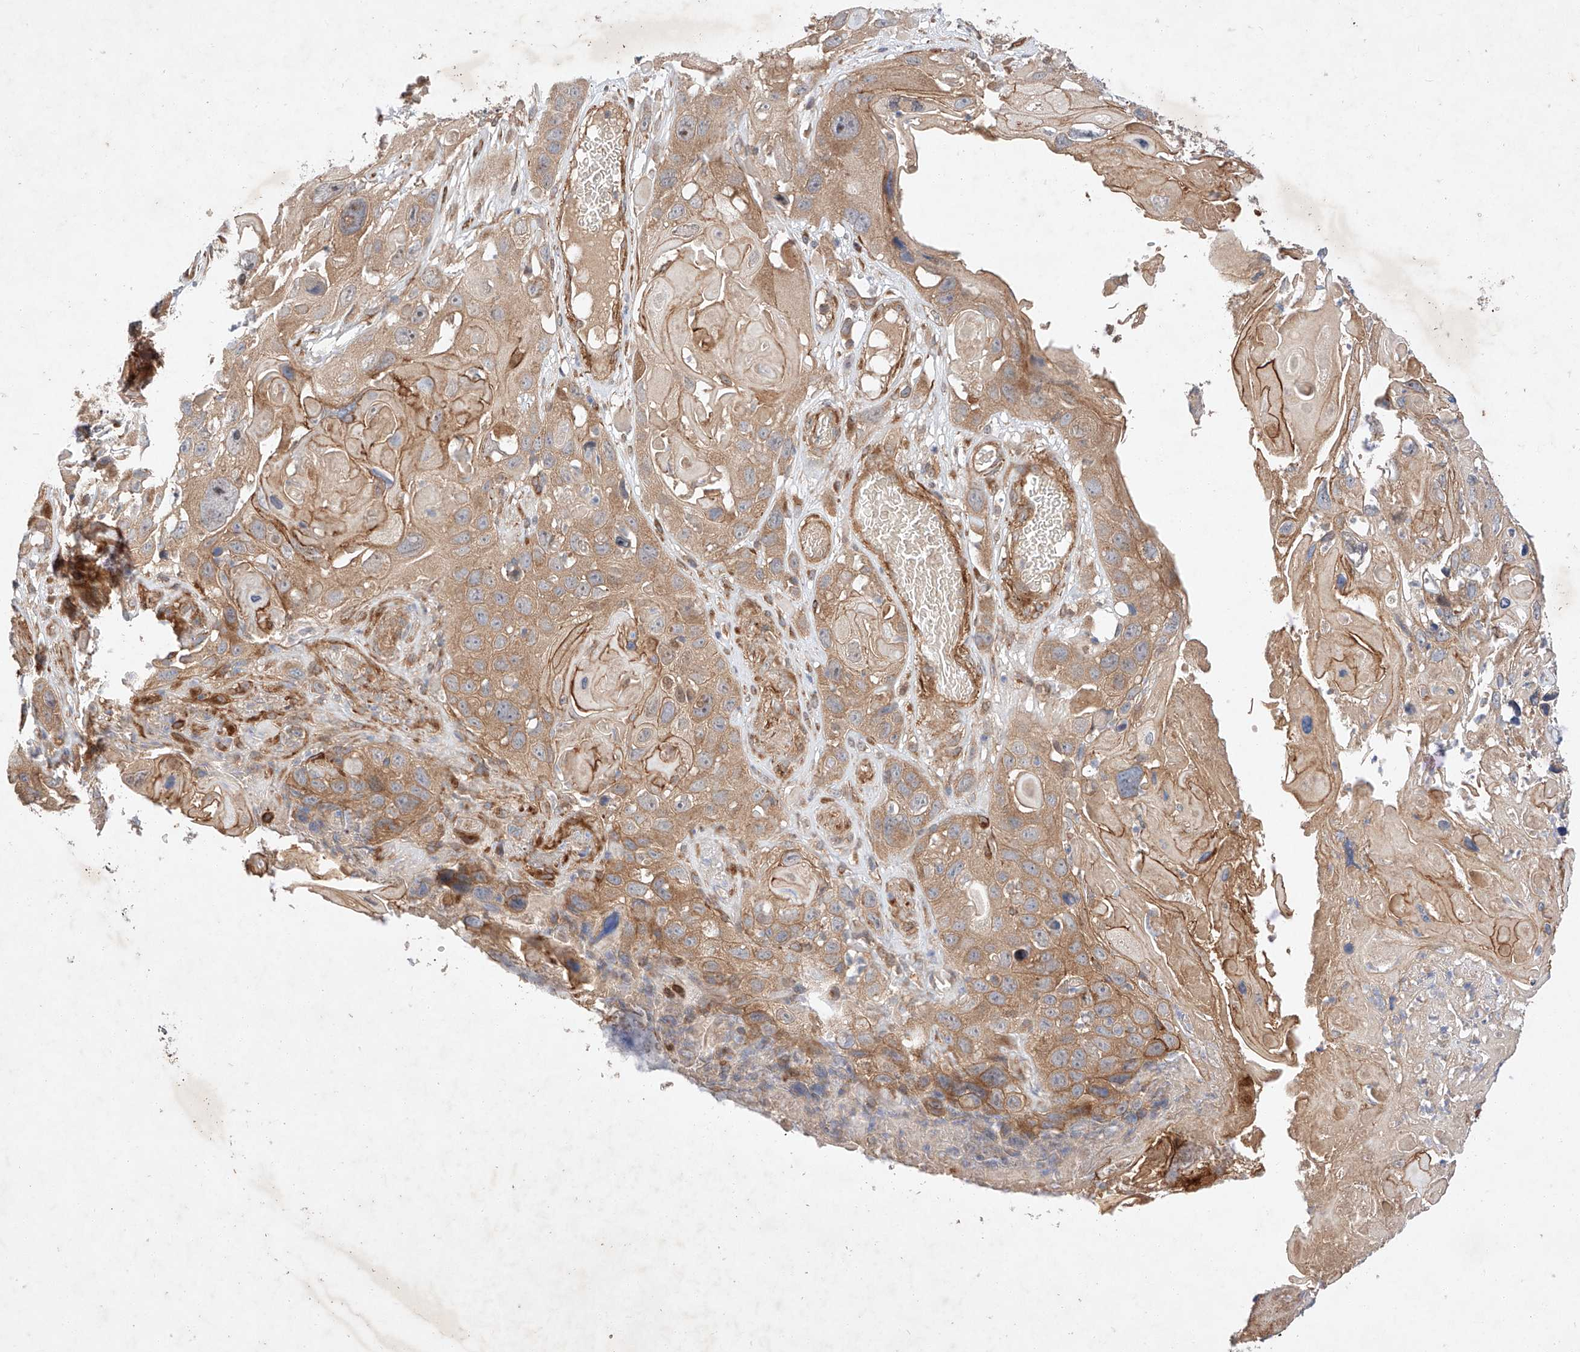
{"staining": {"intensity": "moderate", "quantity": ">75%", "location": "cytoplasmic/membranous"}, "tissue": "skin cancer", "cell_type": "Tumor cells", "image_type": "cancer", "snomed": [{"axis": "morphology", "description": "Squamous cell carcinoma, NOS"}, {"axis": "topography", "description": "Skin"}], "caption": "Skin cancer stained with a protein marker demonstrates moderate staining in tumor cells.", "gene": "RAB23", "patient": {"sex": "male", "age": 55}}